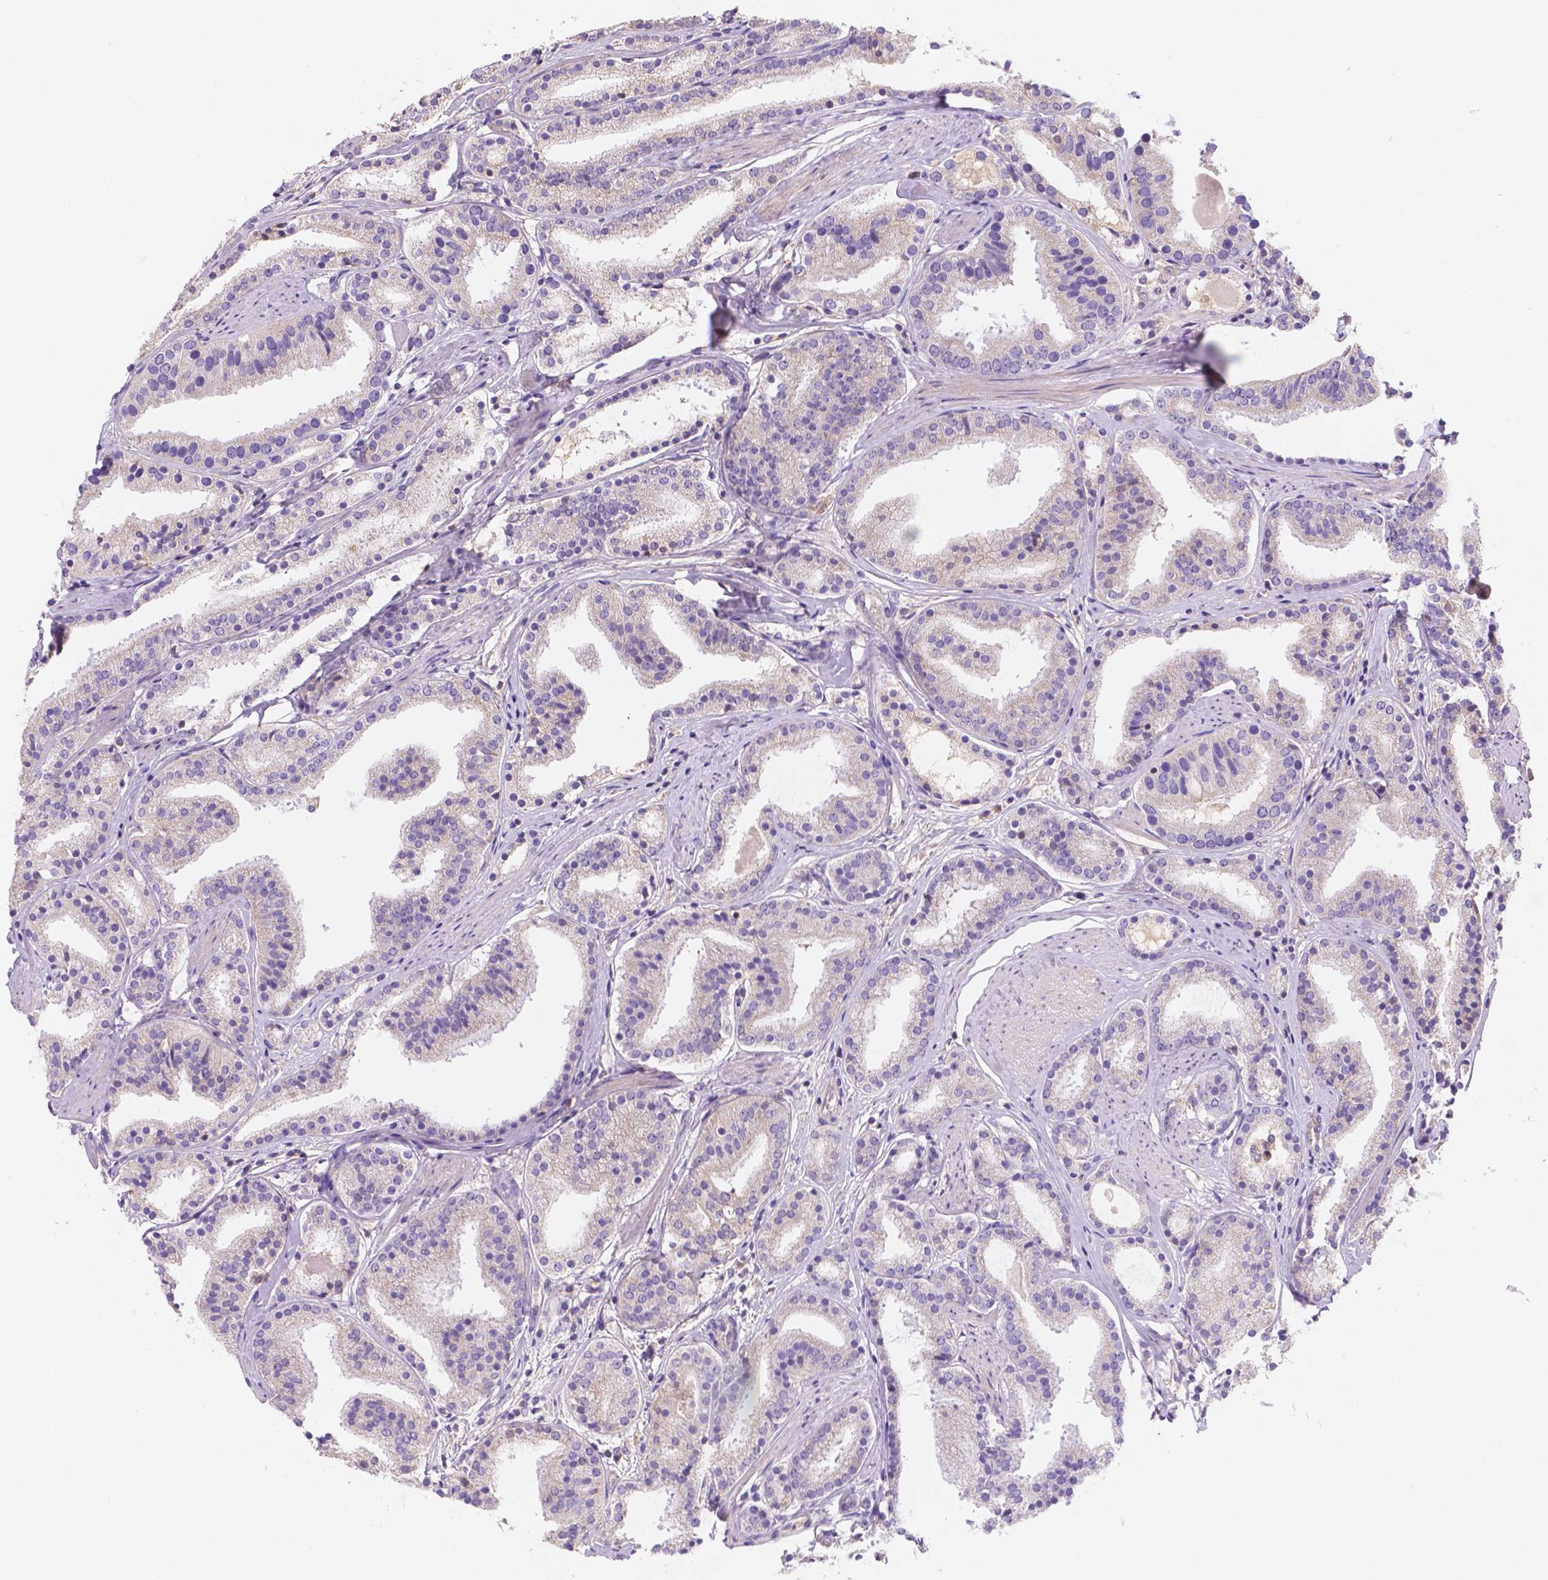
{"staining": {"intensity": "negative", "quantity": "none", "location": "none"}, "tissue": "prostate cancer", "cell_type": "Tumor cells", "image_type": "cancer", "snomed": [{"axis": "morphology", "description": "Adenocarcinoma, High grade"}, {"axis": "topography", "description": "Prostate"}], "caption": "Micrograph shows no protein expression in tumor cells of adenocarcinoma (high-grade) (prostate) tissue. The staining was performed using DAB (3,3'-diaminobenzidine) to visualize the protein expression in brown, while the nuclei were stained in blue with hematoxylin (Magnification: 20x).", "gene": "CDK10", "patient": {"sex": "male", "age": 63}}